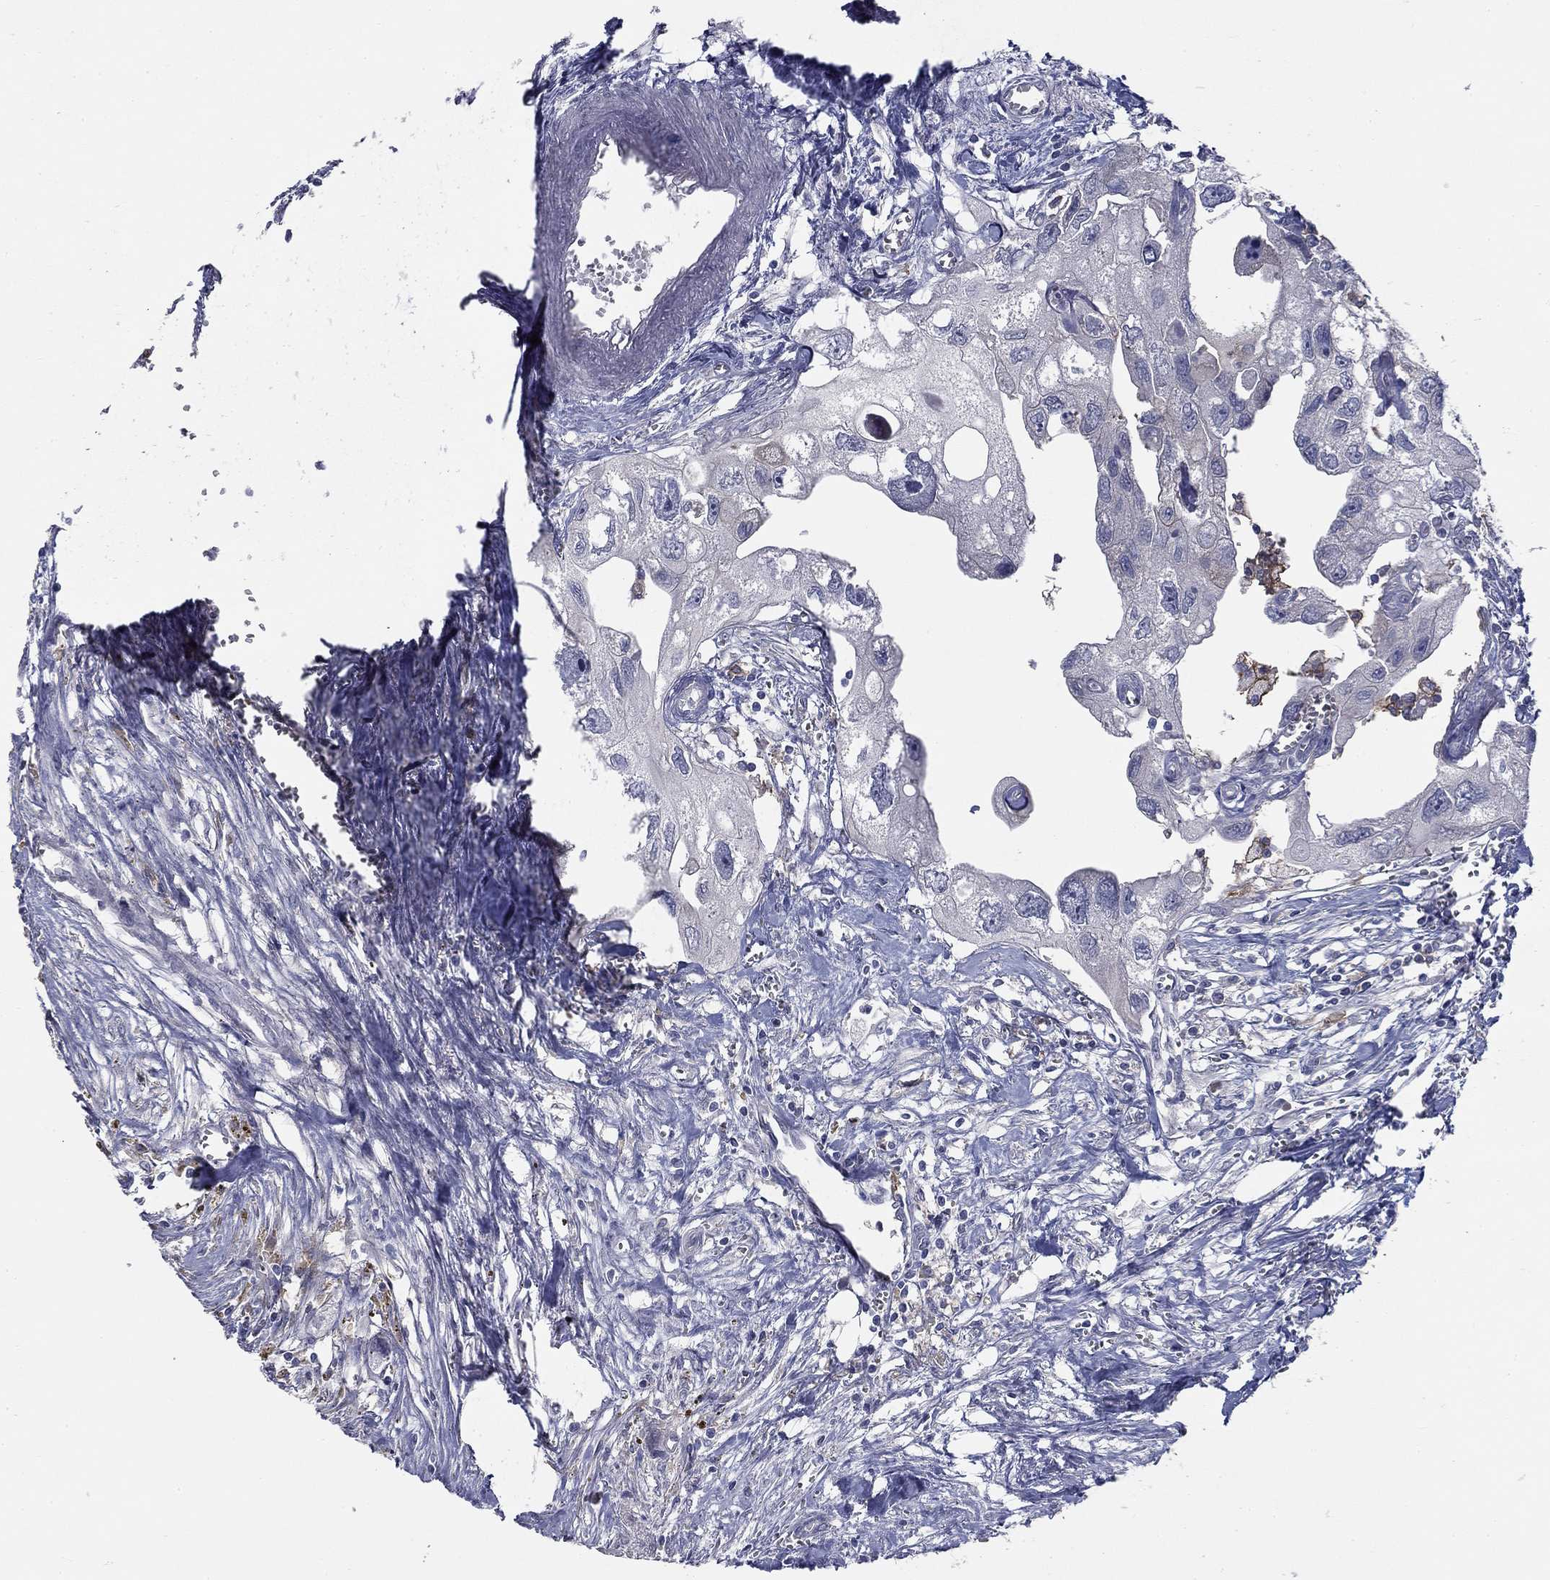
{"staining": {"intensity": "negative", "quantity": "none", "location": "none"}, "tissue": "urothelial cancer", "cell_type": "Tumor cells", "image_type": "cancer", "snomed": [{"axis": "morphology", "description": "Urothelial carcinoma, High grade"}, {"axis": "topography", "description": "Urinary bladder"}], "caption": "There is no significant expression in tumor cells of urothelial cancer. (Brightfield microscopy of DAB (3,3'-diaminobenzidine) immunohistochemistry at high magnification).", "gene": "CD274", "patient": {"sex": "male", "age": 59}}